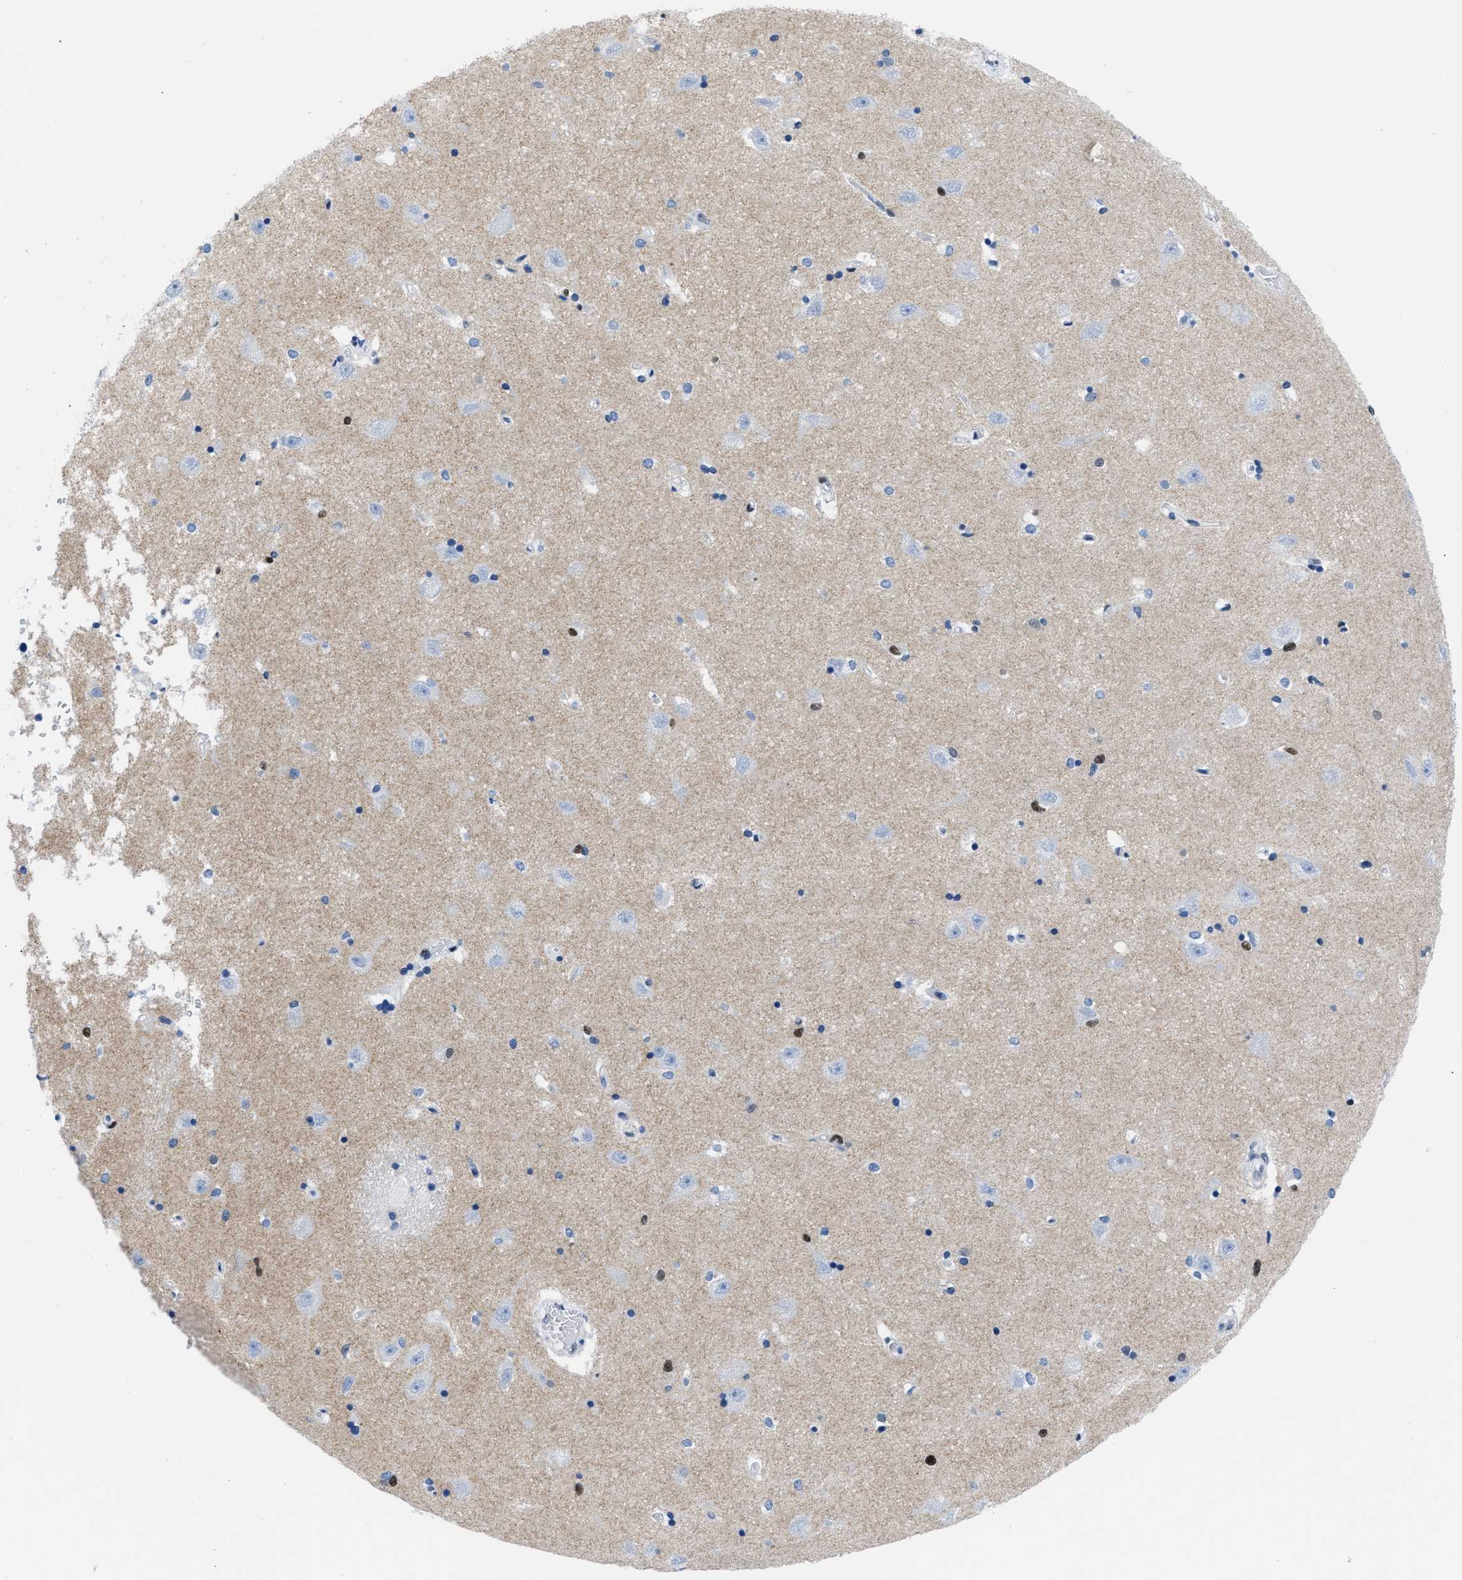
{"staining": {"intensity": "moderate", "quantity": "<25%", "location": "nuclear"}, "tissue": "hippocampus", "cell_type": "Glial cells", "image_type": "normal", "snomed": [{"axis": "morphology", "description": "Normal tissue, NOS"}, {"axis": "topography", "description": "Hippocampus"}], "caption": "Immunohistochemistry histopathology image of benign hippocampus stained for a protein (brown), which shows low levels of moderate nuclear expression in about <25% of glial cells.", "gene": "CTBP1", "patient": {"sex": "male", "age": 45}}